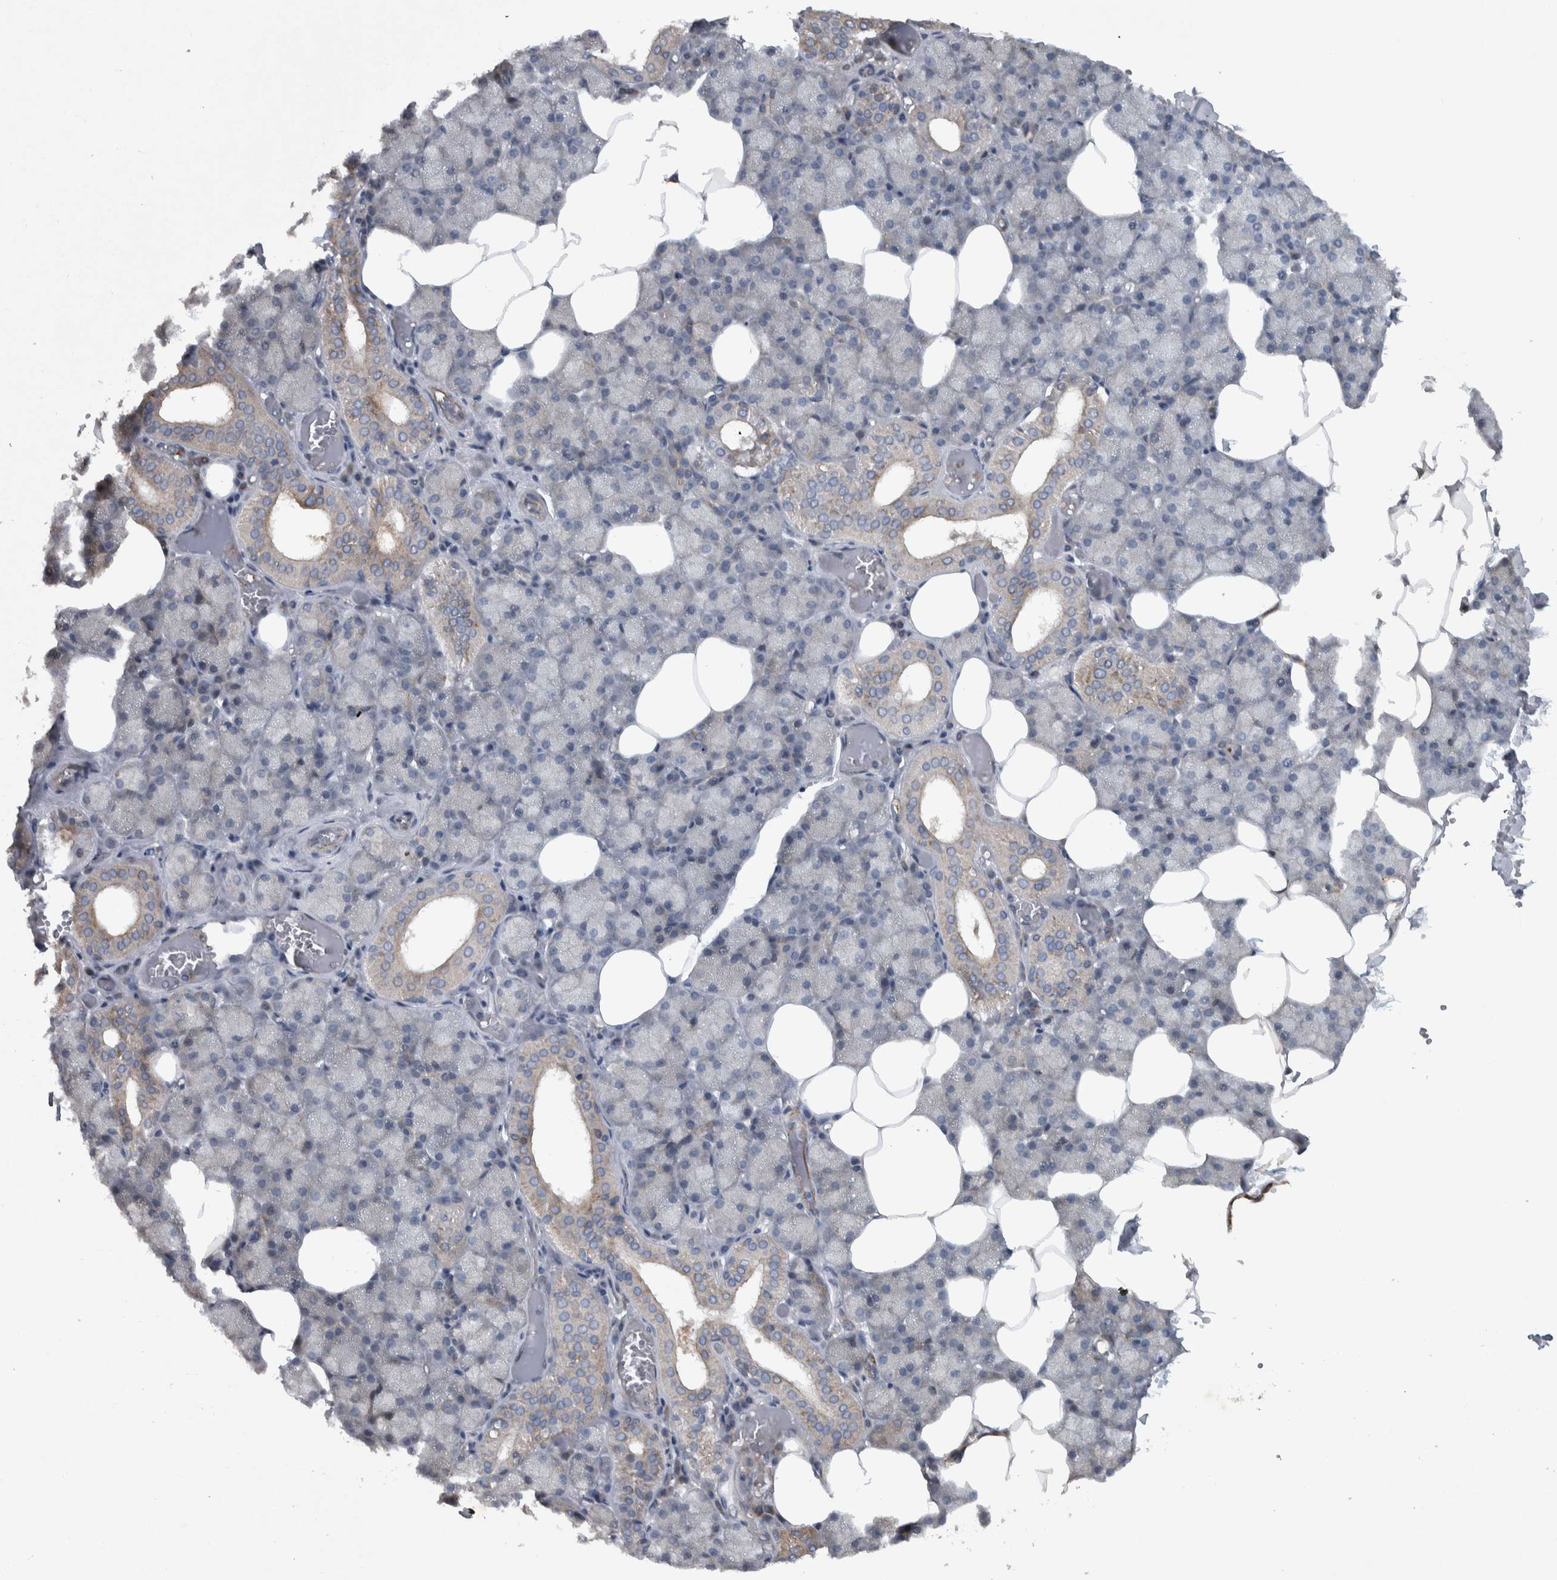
{"staining": {"intensity": "weak", "quantity": "25%-75%", "location": "cytoplasmic/membranous"}, "tissue": "salivary gland", "cell_type": "Glandular cells", "image_type": "normal", "snomed": [{"axis": "morphology", "description": "Normal tissue, NOS"}, {"axis": "topography", "description": "Salivary gland"}], "caption": "Protein expression analysis of unremarkable salivary gland exhibits weak cytoplasmic/membranous expression in about 25%-75% of glandular cells. The protein of interest is stained brown, and the nuclei are stained in blue (DAB IHC with brightfield microscopy, high magnification).", "gene": "NT5C2", "patient": {"sex": "male", "age": 62}}